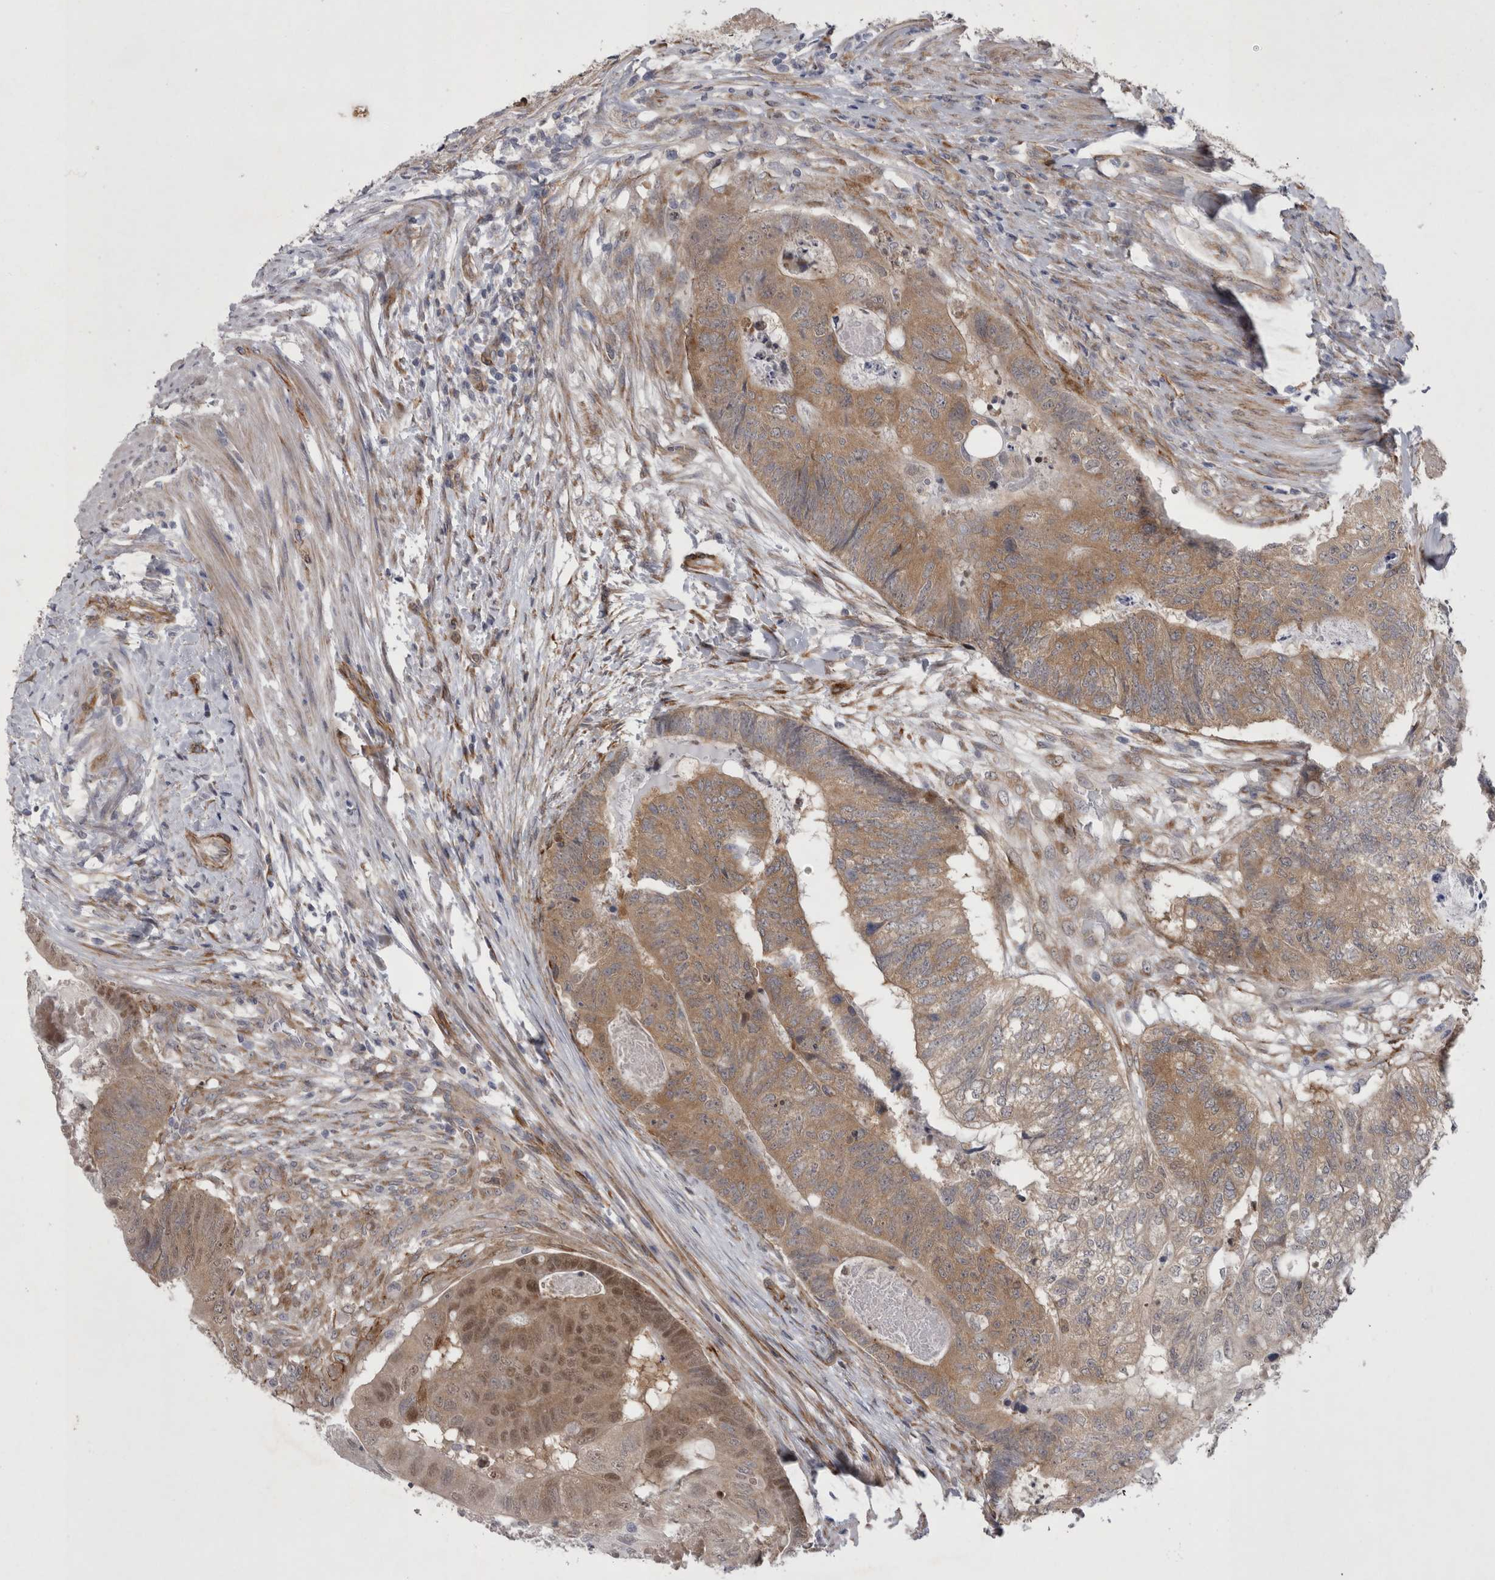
{"staining": {"intensity": "moderate", "quantity": ">75%", "location": "cytoplasmic/membranous"}, "tissue": "colorectal cancer", "cell_type": "Tumor cells", "image_type": "cancer", "snomed": [{"axis": "morphology", "description": "Adenocarcinoma, NOS"}, {"axis": "topography", "description": "Colon"}], "caption": "Colorectal cancer (adenocarcinoma) stained with DAB (3,3'-diaminobenzidine) immunohistochemistry (IHC) exhibits medium levels of moderate cytoplasmic/membranous positivity in approximately >75% of tumor cells. The staining was performed using DAB to visualize the protein expression in brown, while the nuclei were stained in blue with hematoxylin (Magnification: 20x).", "gene": "DDX6", "patient": {"sex": "female", "age": 67}}